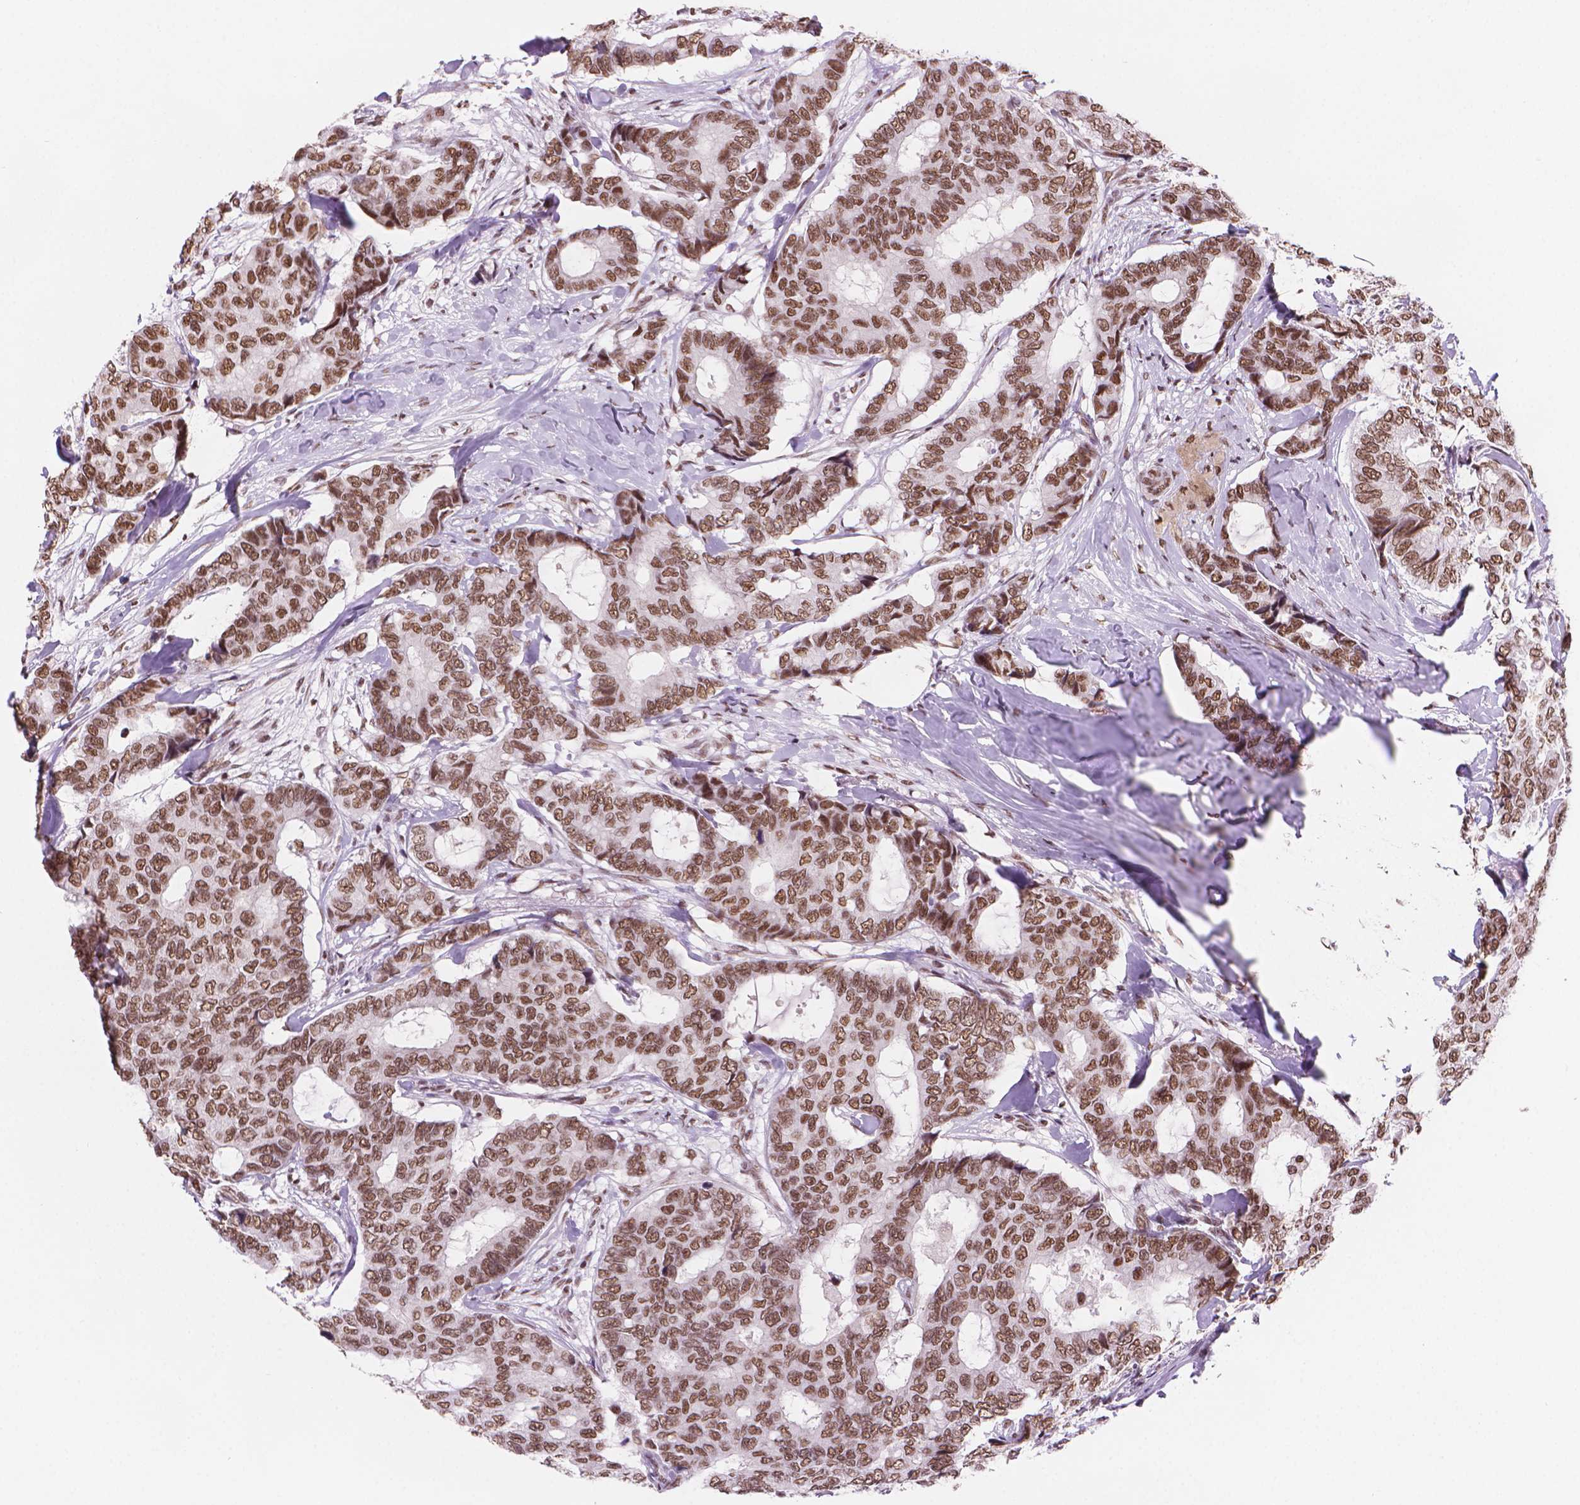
{"staining": {"intensity": "moderate", "quantity": ">75%", "location": "nuclear"}, "tissue": "breast cancer", "cell_type": "Tumor cells", "image_type": "cancer", "snomed": [{"axis": "morphology", "description": "Duct carcinoma"}, {"axis": "topography", "description": "Breast"}], "caption": "Human breast intraductal carcinoma stained with a brown dye reveals moderate nuclear positive positivity in approximately >75% of tumor cells.", "gene": "RPA4", "patient": {"sex": "female", "age": 75}}